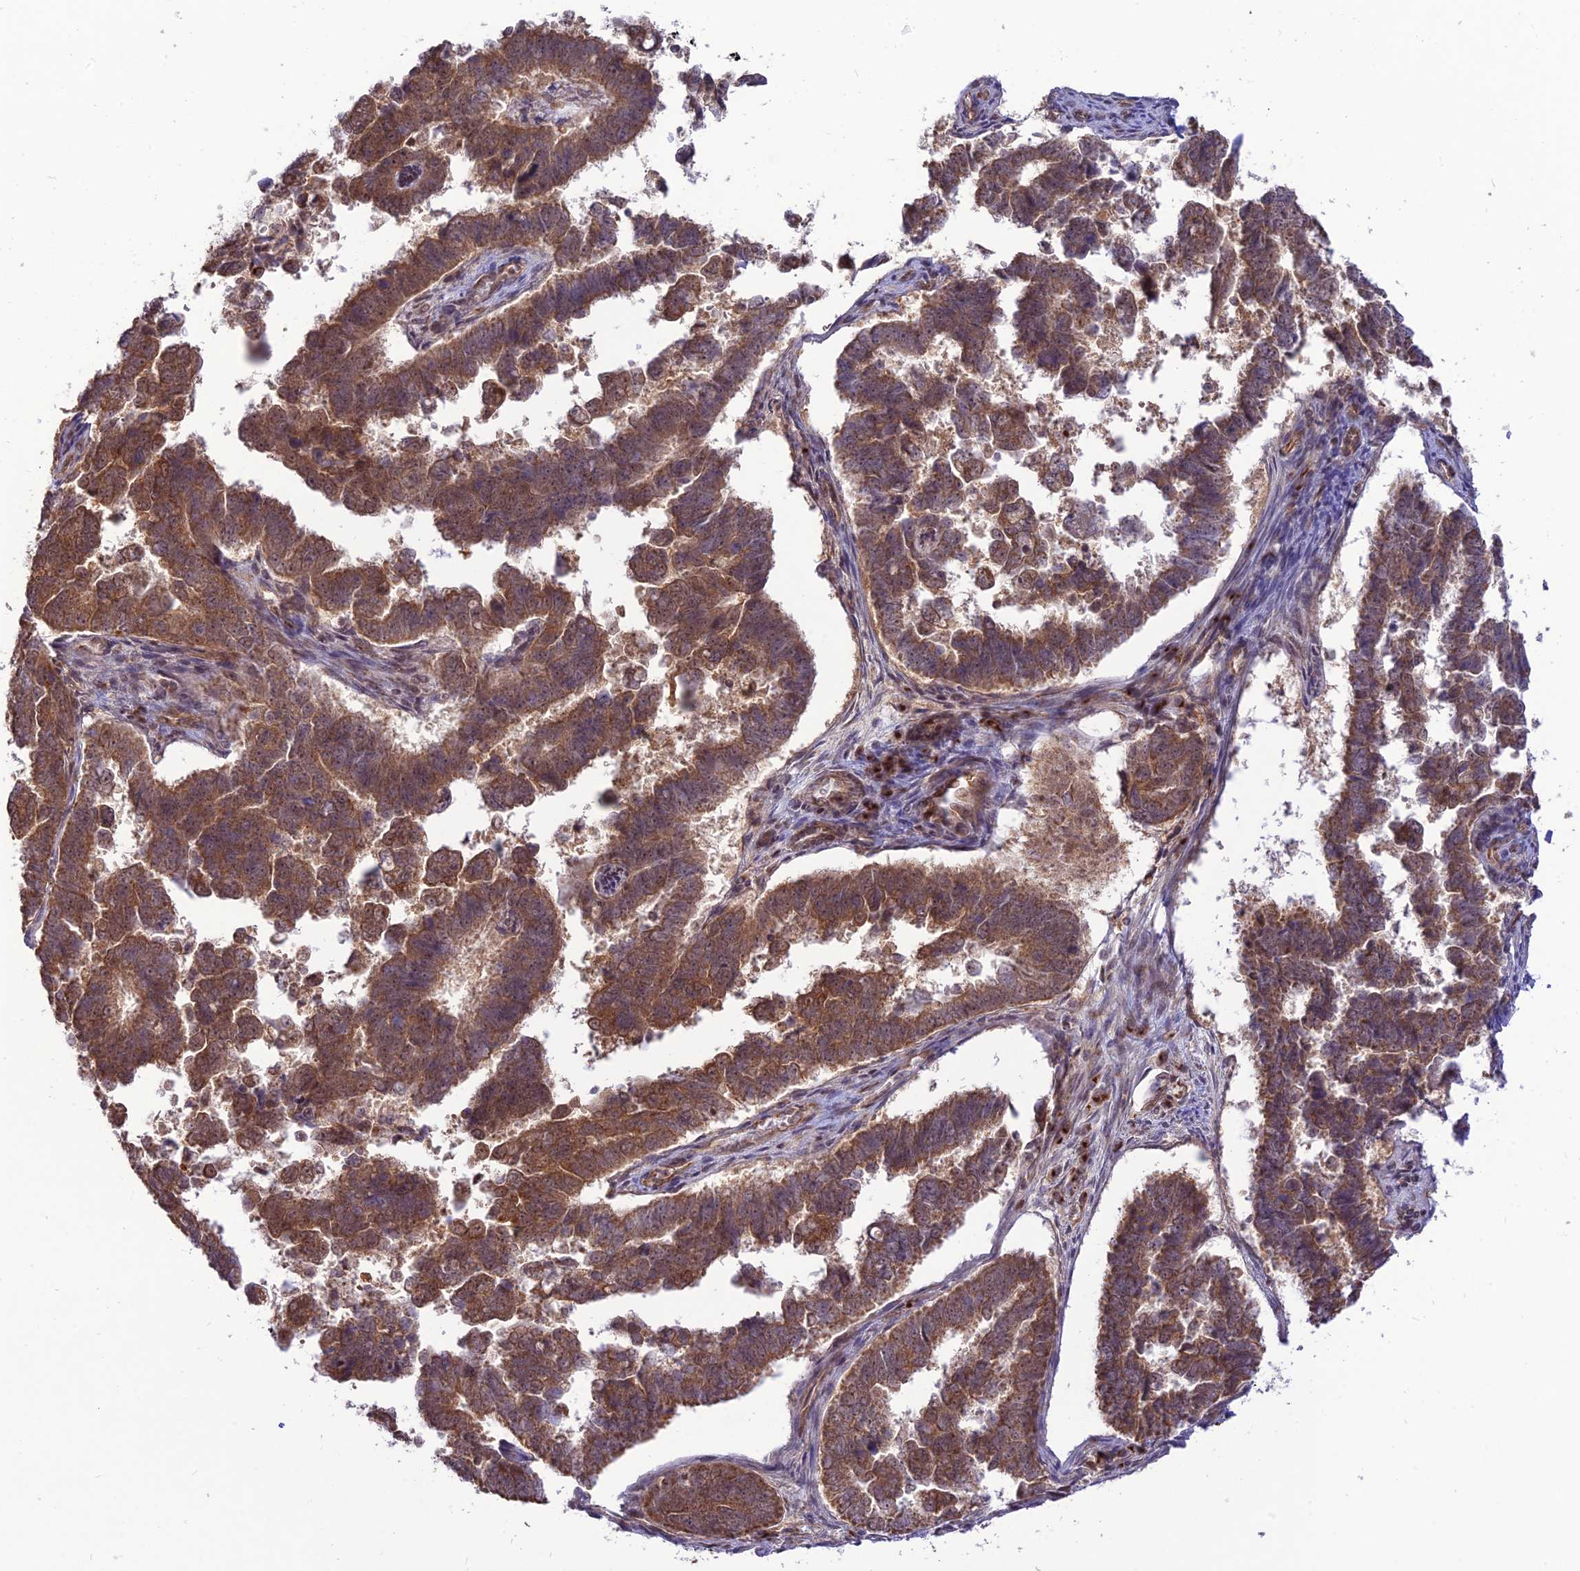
{"staining": {"intensity": "strong", "quantity": ">75%", "location": "cytoplasmic/membranous"}, "tissue": "endometrial cancer", "cell_type": "Tumor cells", "image_type": "cancer", "snomed": [{"axis": "morphology", "description": "Adenocarcinoma, NOS"}, {"axis": "topography", "description": "Endometrium"}], "caption": "Immunohistochemical staining of human endometrial cancer (adenocarcinoma) exhibits high levels of strong cytoplasmic/membranous positivity in about >75% of tumor cells. The staining is performed using DAB (3,3'-diaminobenzidine) brown chromogen to label protein expression. The nuclei are counter-stained blue using hematoxylin.", "gene": "GOLGA3", "patient": {"sex": "female", "age": 75}}